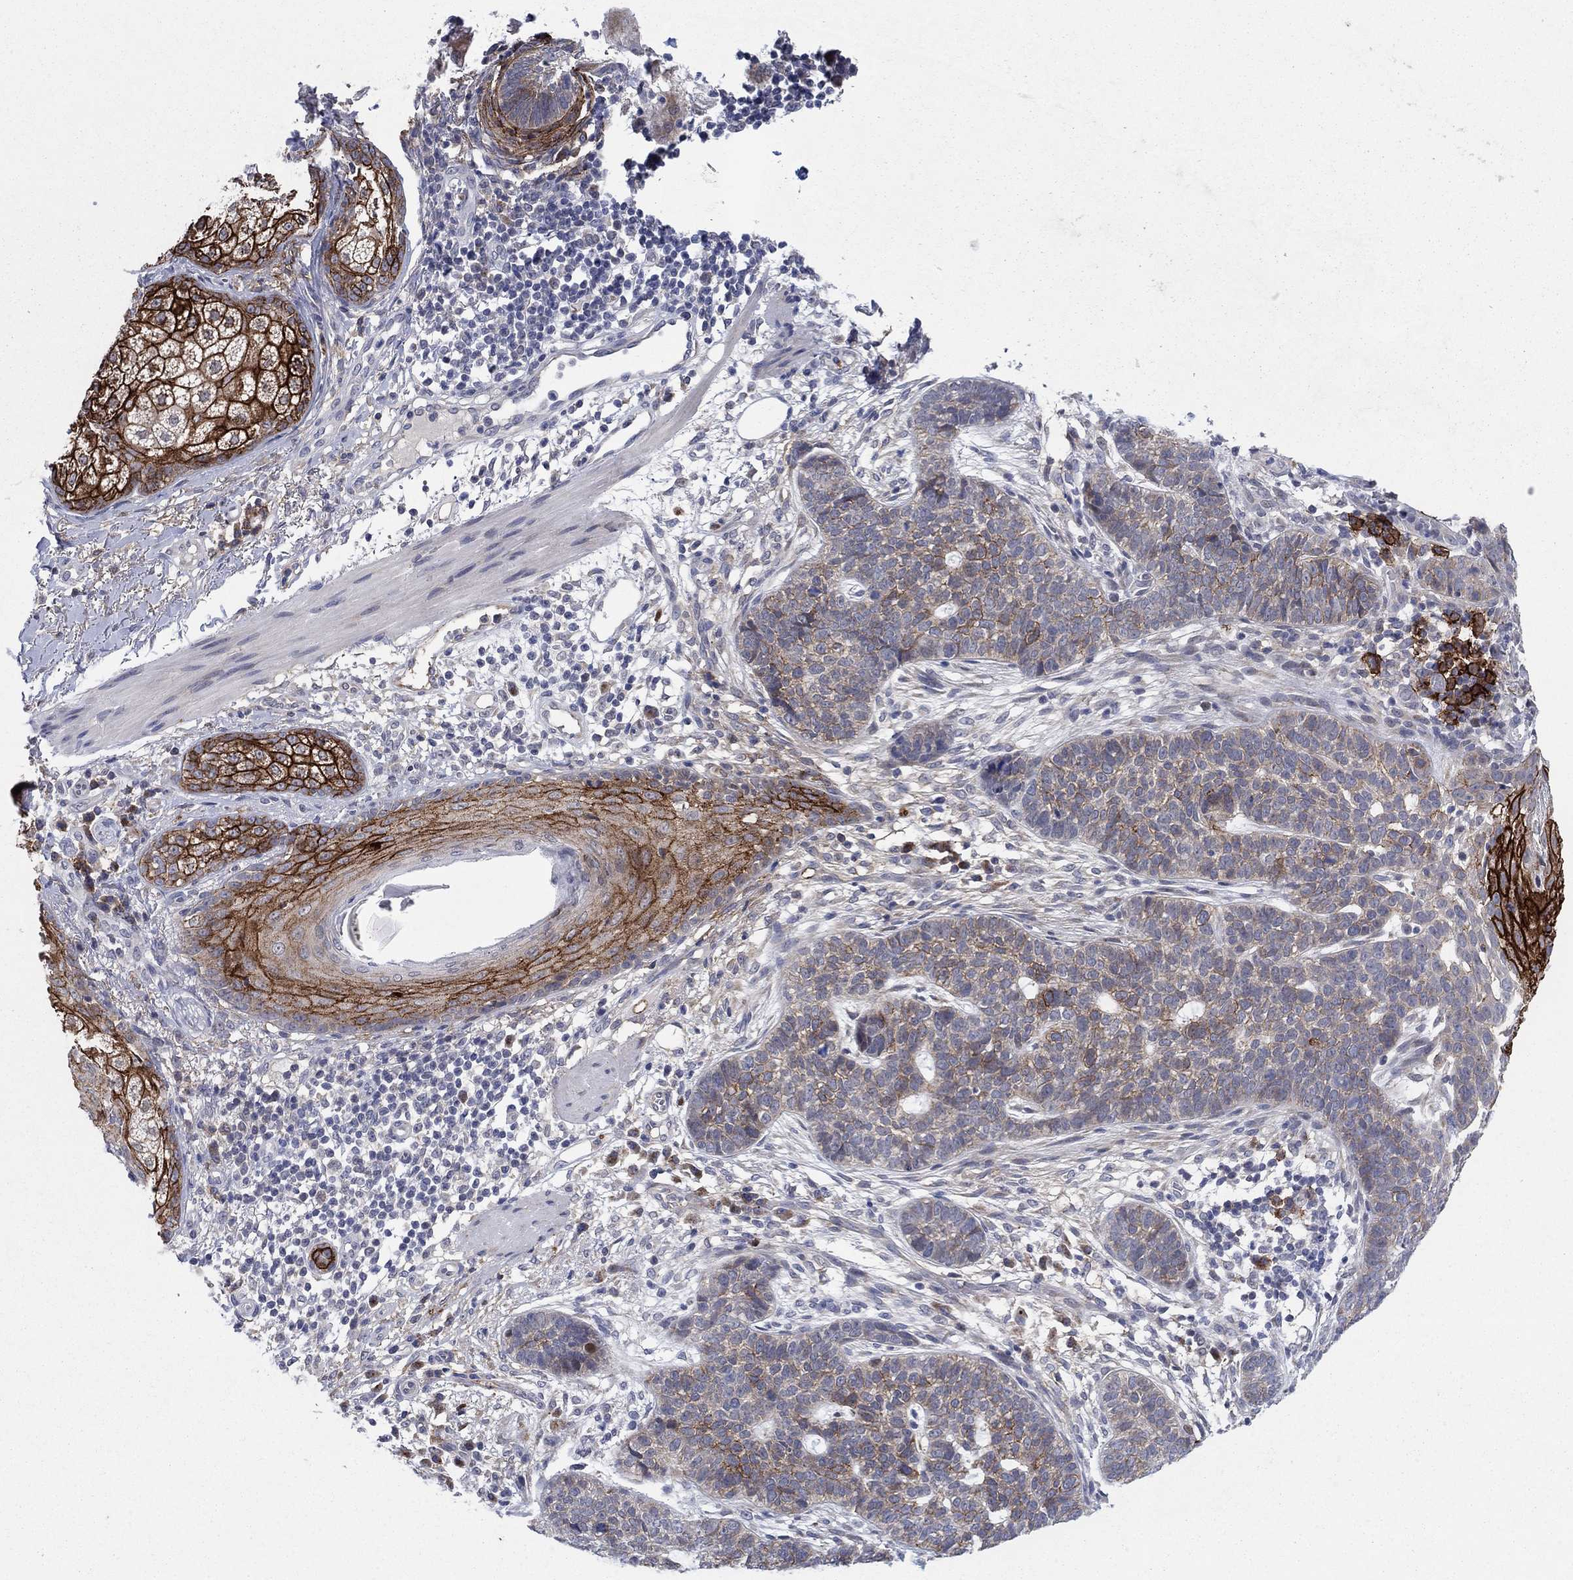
{"staining": {"intensity": "strong", "quantity": "25%-75%", "location": "cytoplasmic/membranous"}, "tissue": "skin cancer", "cell_type": "Tumor cells", "image_type": "cancer", "snomed": [{"axis": "morphology", "description": "Squamous cell carcinoma, NOS"}, {"axis": "topography", "description": "Skin"}], "caption": "A micrograph of squamous cell carcinoma (skin) stained for a protein displays strong cytoplasmic/membranous brown staining in tumor cells.", "gene": "SDC1", "patient": {"sex": "male", "age": 88}}